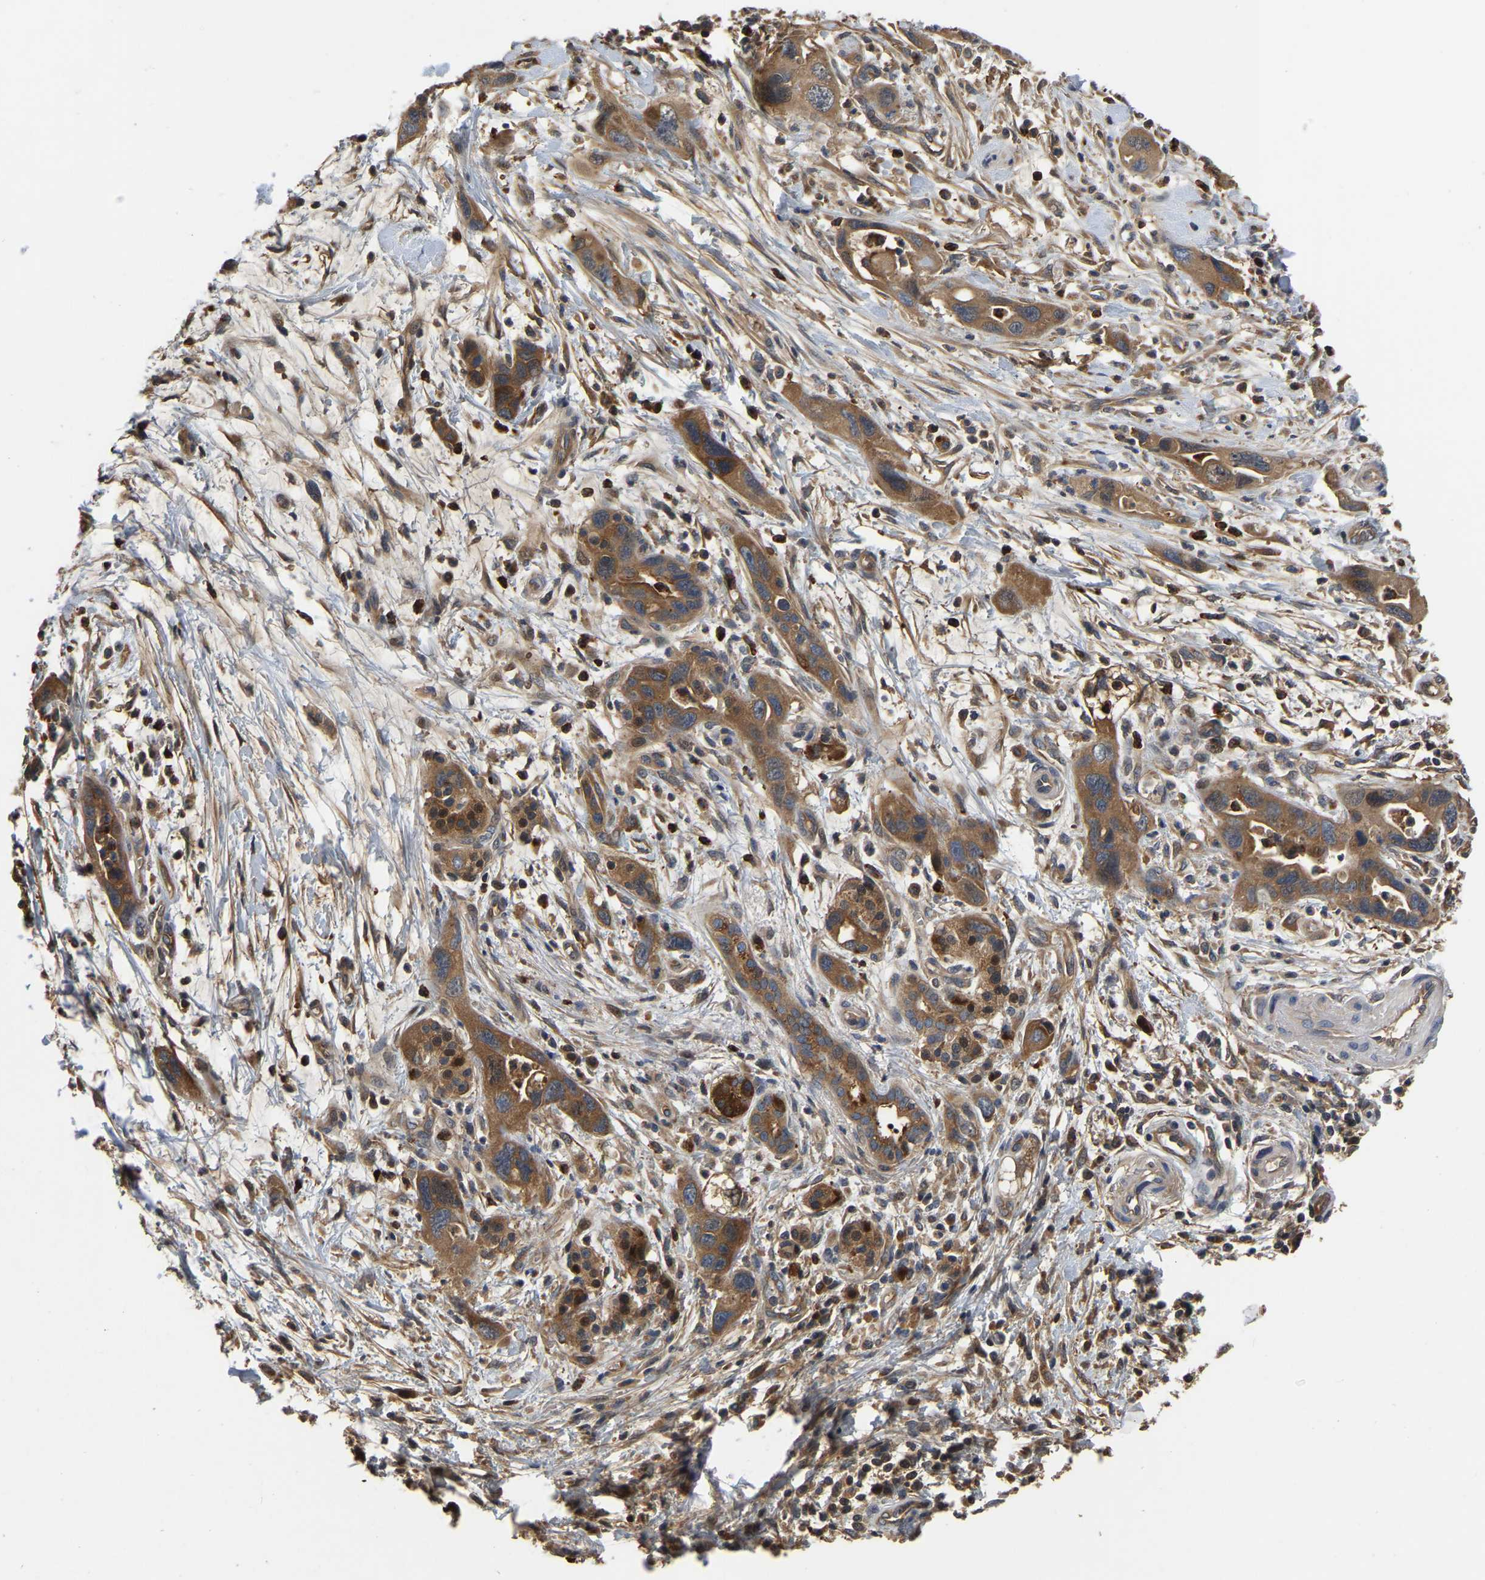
{"staining": {"intensity": "moderate", "quantity": ">75%", "location": "cytoplasmic/membranous"}, "tissue": "pancreatic cancer", "cell_type": "Tumor cells", "image_type": "cancer", "snomed": [{"axis": "morphology", "description": "Adenocarcinoma, NOS"}, {"axis": "topography", "description": "Pancreas"}], "caption": "Tumor cells demonstrate medium levels of moderate cytoplasmic/membranous expression in approximately >75% of cells in pancreatic adenocarcinoma.", "gene": "GARS1", "patient": {"sex": "female", "age": 70}}